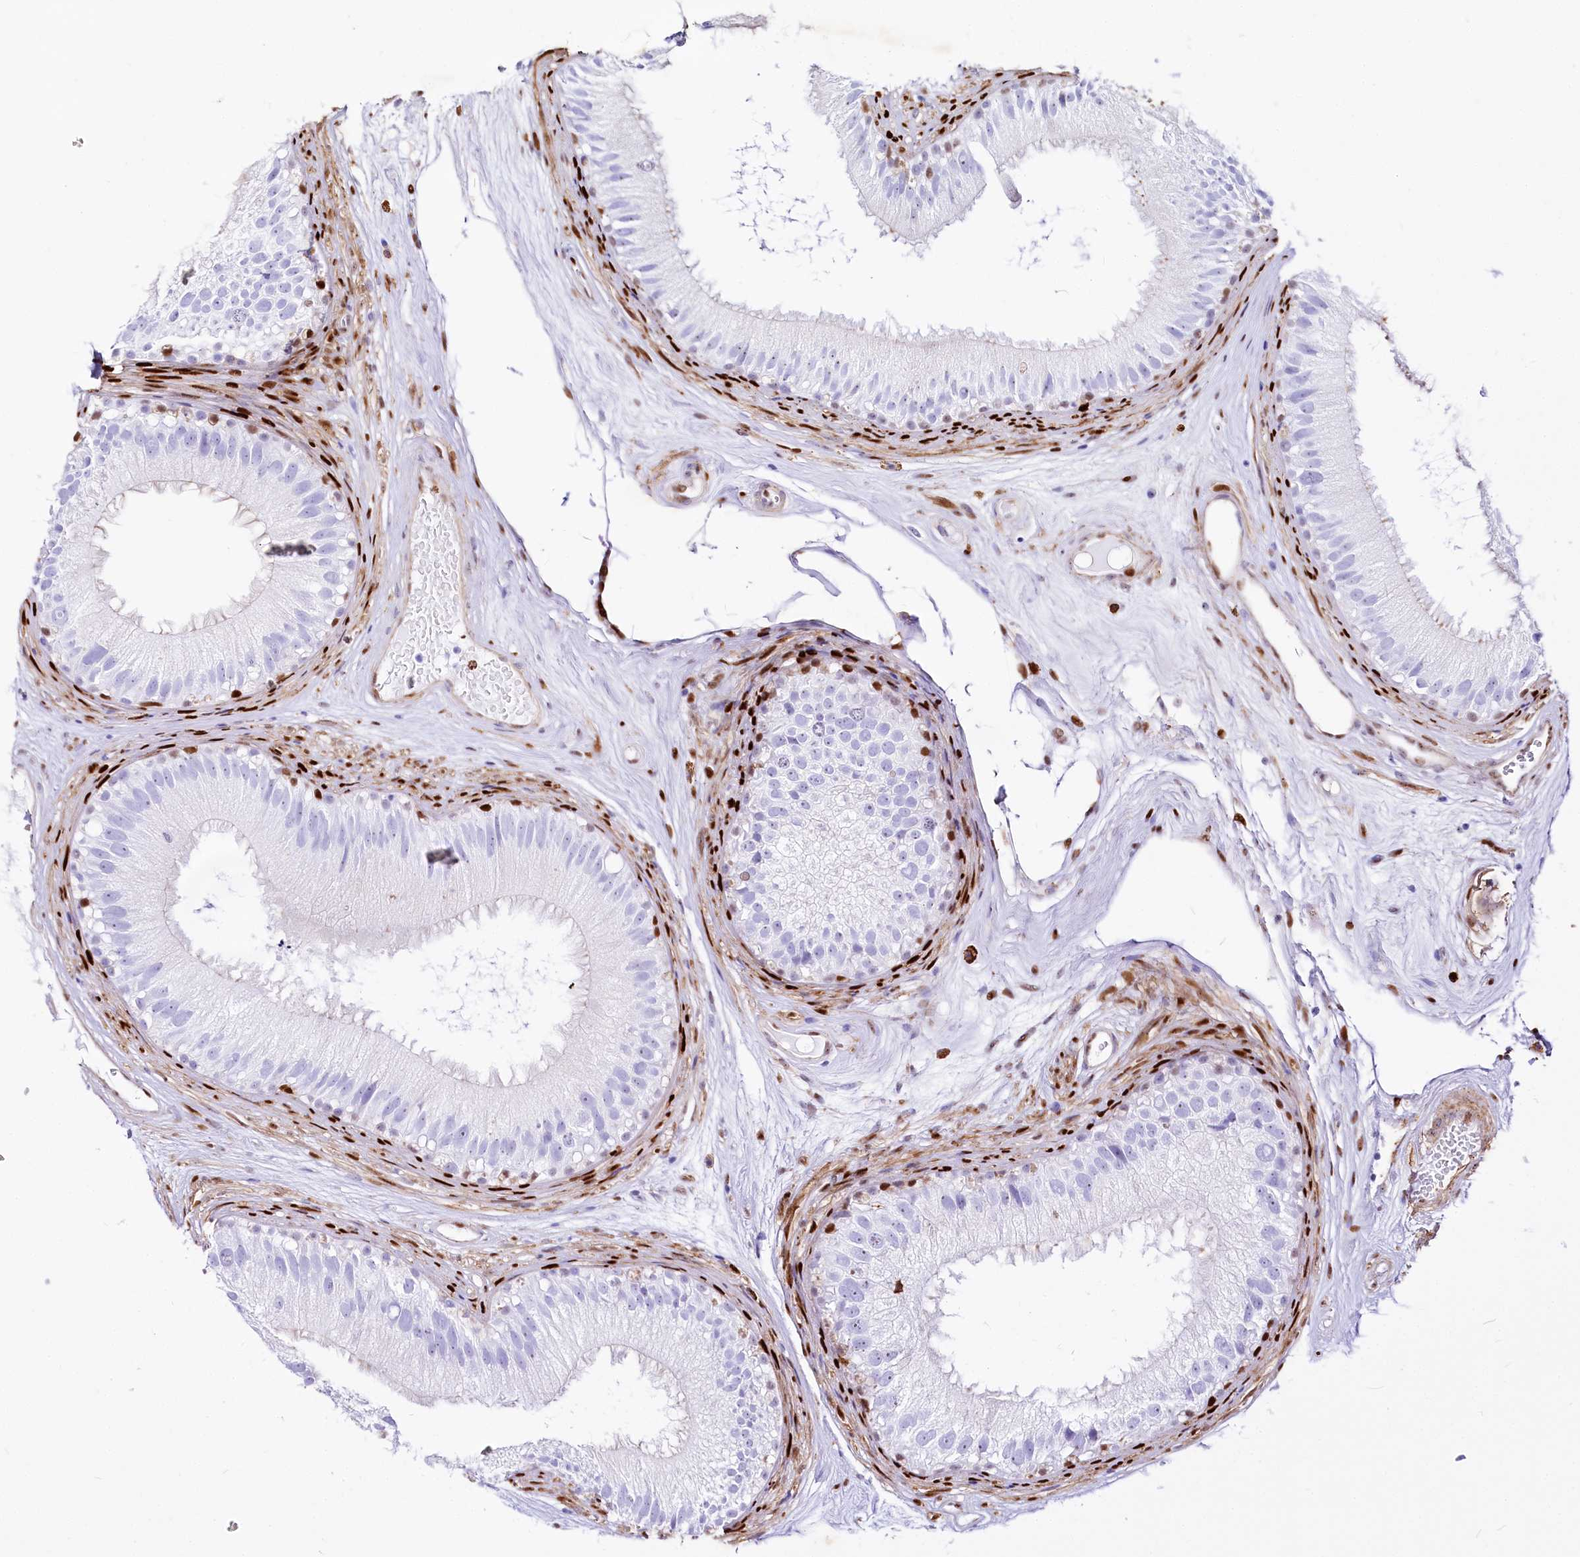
{"staining": {"intensity": "moderate", "quantity": "<25%", "location": "nuclear"}, "tissue": "epididymis", "cell_type": "Glandular cells", "image_type": "normal", "snomed": [{"axis": "morphology", "description": "Normal tissue, NOS"}, {"axis": "topography", "description": "Epididymis"}], "caption": "Glandular cells exhibit low levels of moderate nuclear staining in approximately <25% of cells in normal epididymis. The protein of interest is shown in brown color, while the nuclei are stained blue.", "gene": "PTMS", "patient": {"sex": "male", "age": 77}}